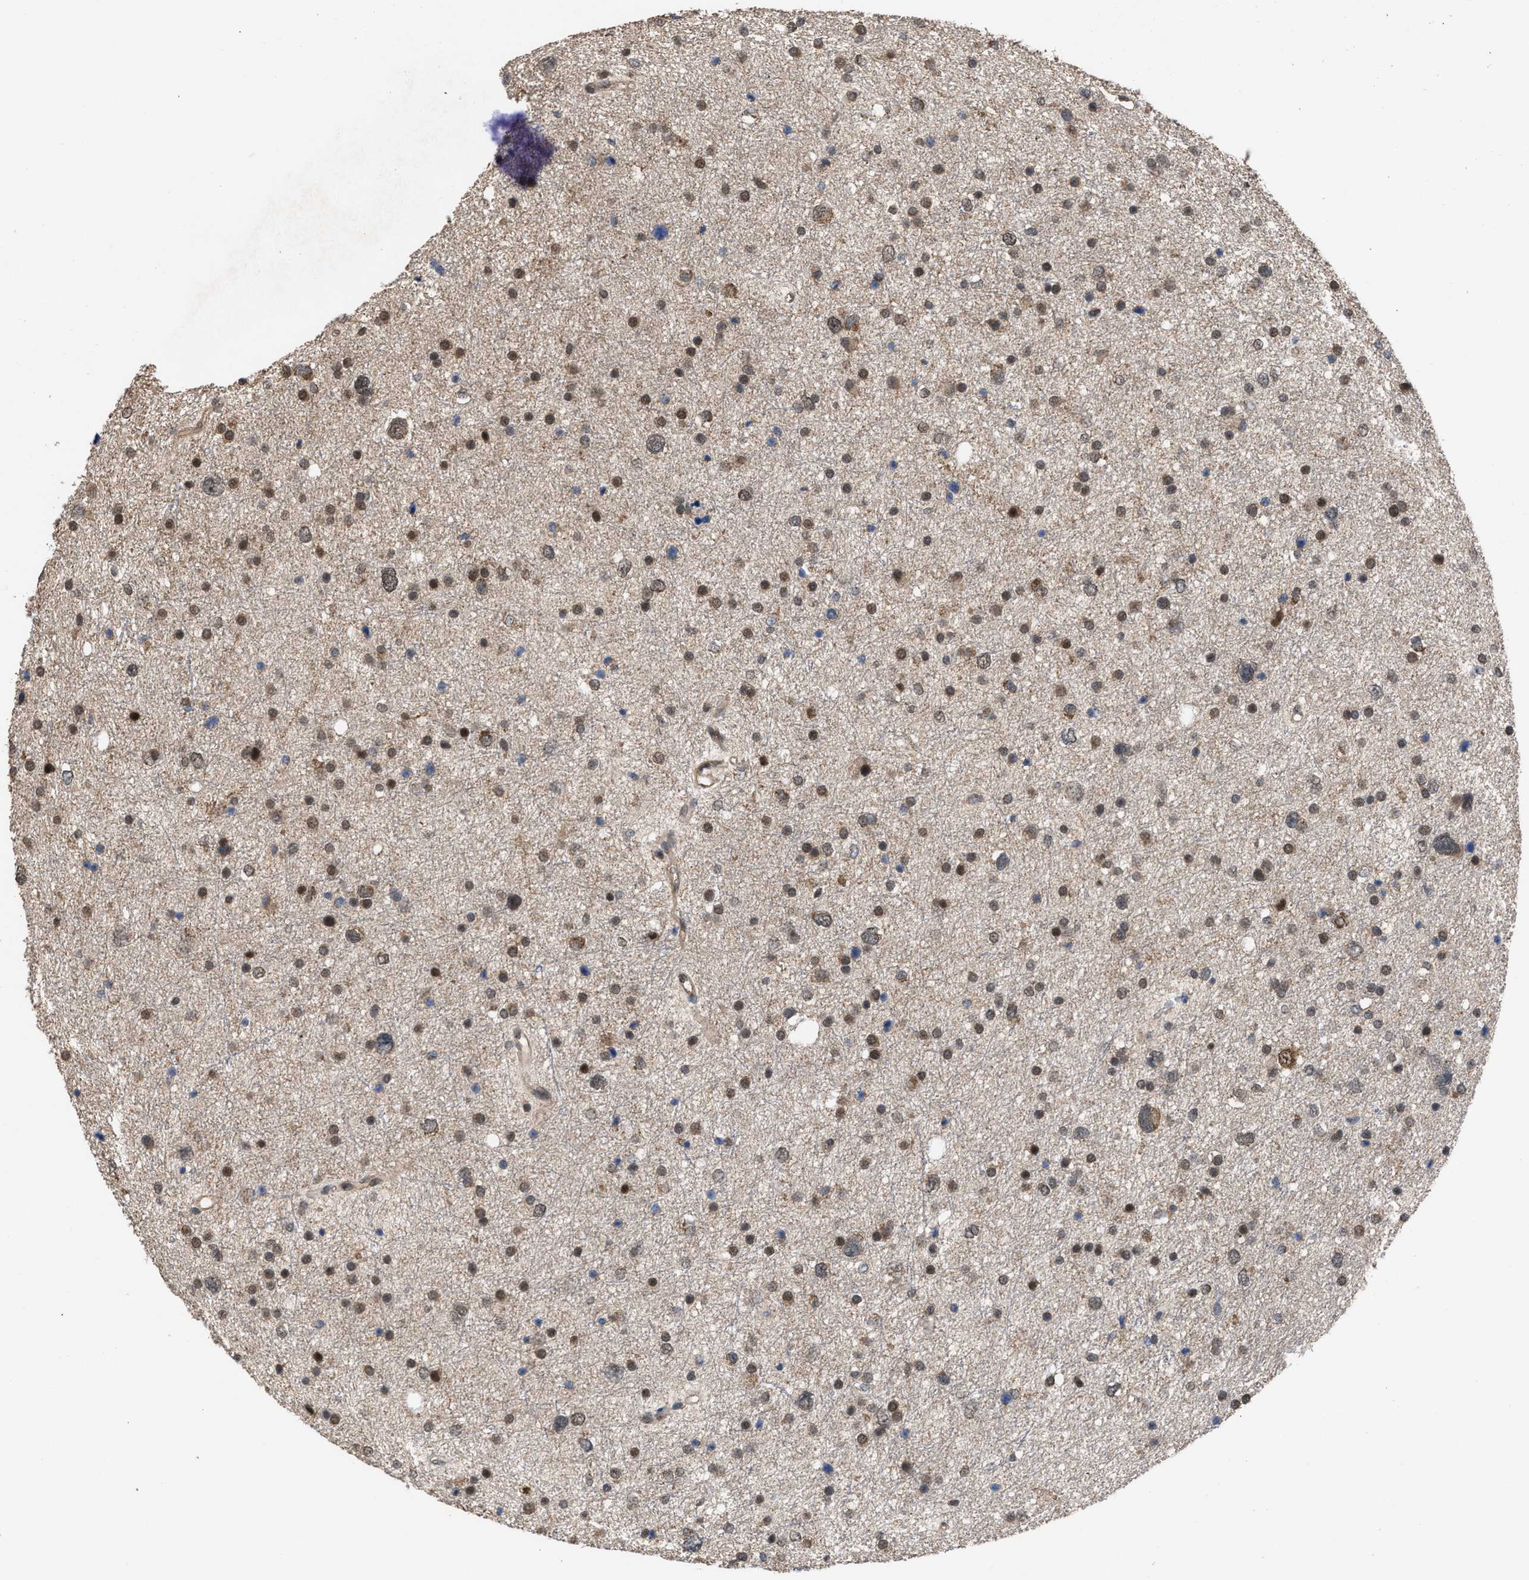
{"staining": {"intensity": "moderate", "quantity": ">75%", "location": "cytoplasmic/membranous,nuclear"}, "tissue": "glioma", "cell_type": "Tumor cells", "image_type": "cancer", "snomed": [{"axis": "morphology", "description": "Glioma, malignant, Low grade"}, {"axis": "topography", "description": "Brain"}], "caption": "Immunohistochemistry (IHC) histopathology image of neoplastic tissue: human glioma stained using IHC shows medium levels of moderate protein expression localized specifically in the cytoplasmic/membranous and nuclear of tumor cells, appearing as a cytoplasmic/membranous and nuclear brown color.", "gene": "C9orf78", "patient": {"sex": "female", "age": 37}}